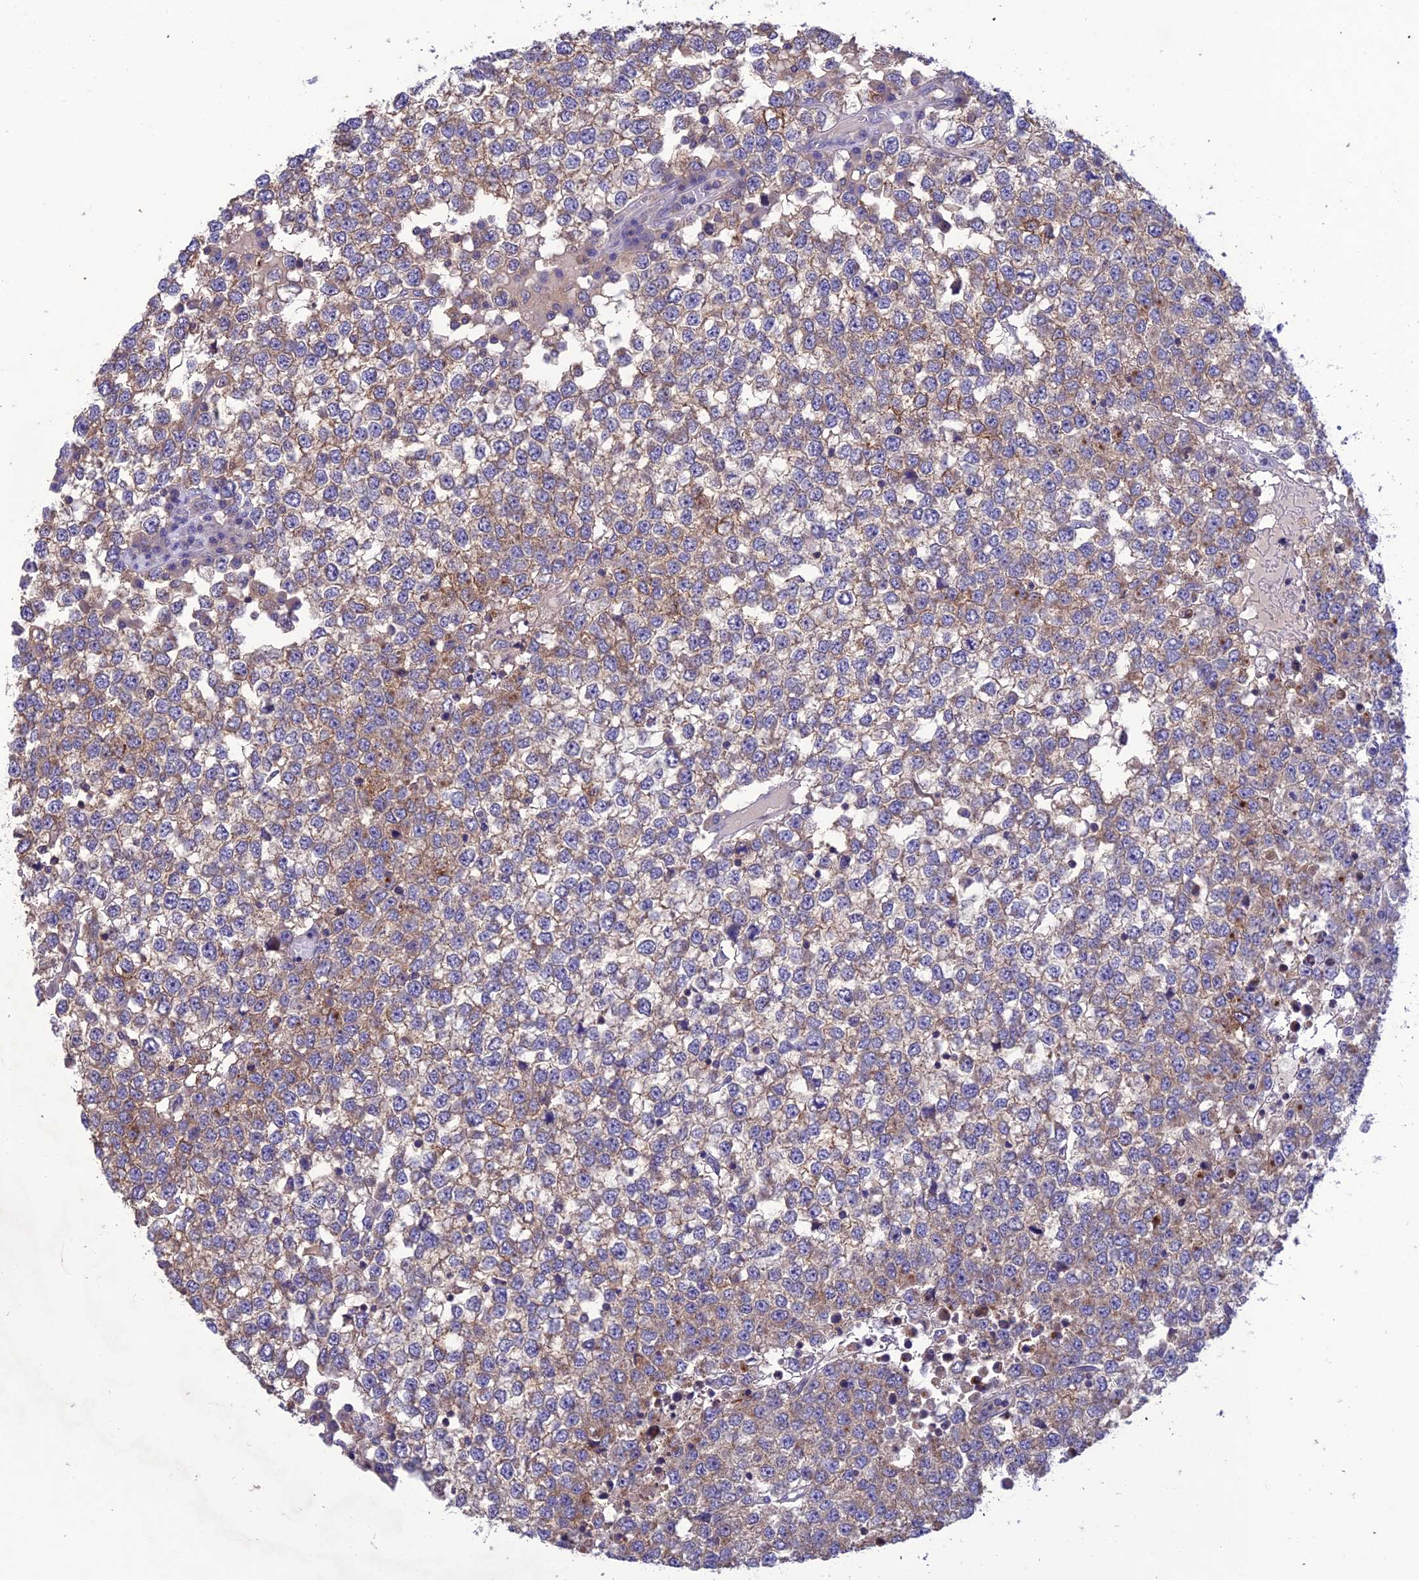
{"staining": {"intensity": "weak", "quantity": "25%-75%", "location": "cytoplasmic/membranous"}, "tissue": "testis cancer", "cell_type": "Tumor cells", "image_type": "cancer", "snomed": [{"axis": "morphology", "description": "Seminoma, NOS"}, {"axis": "topography", "description": "Testis"}], "caption": "Tumor cells show low levels of weak cytoplasmic/membranous staining in about 25%-75% of cells in testis cancer.", "gene": "SNX24", "patient": {"sex": "male", "age": 65}}